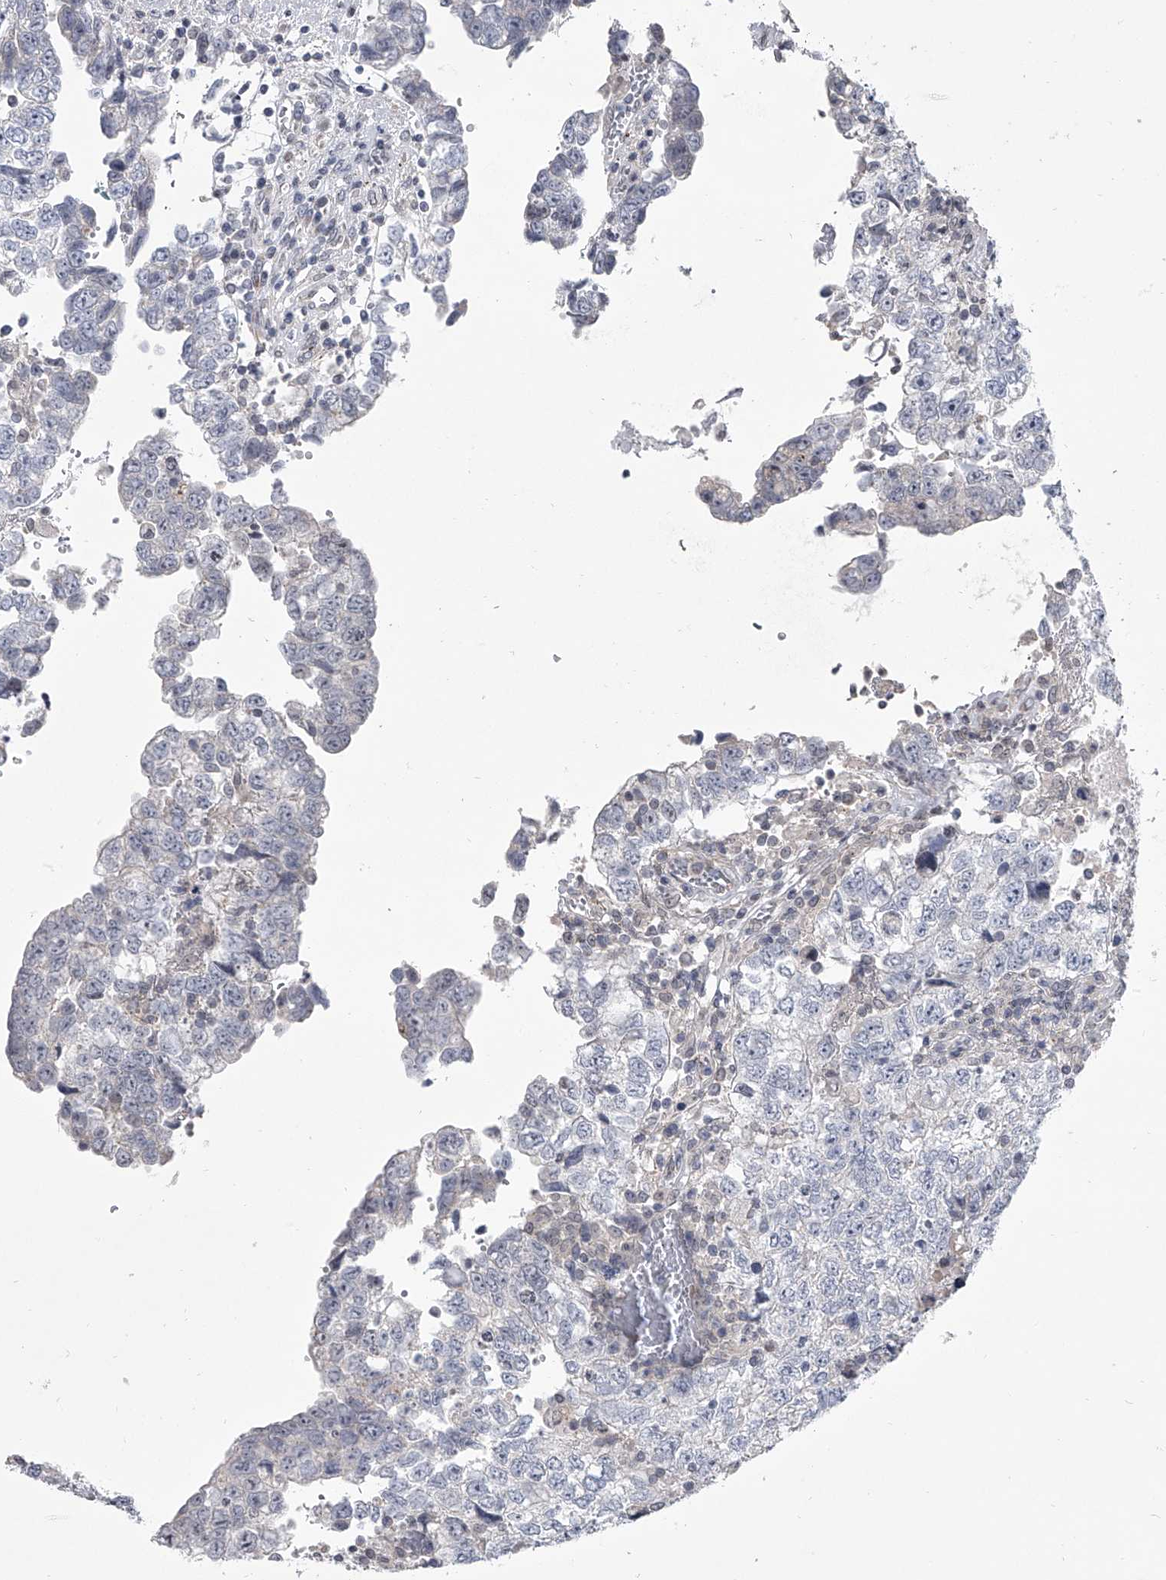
{"staining": {"intensity": "negative", "quantity": "none", "location": "none"}, "tissue": "testis cancer", "cell_type": "Tumor cells", "image_type": "cancer", "snomed": [{"axis": "morphology", "description": "Carcinoma, Embryonal, NOS"}, {"axis": "topography", "description": "Testis"}], "caption": "Testis embryonal carcinoma was stained to show a protein in brown. There is no significant positivity in tumor cells.", "gene": "HEATR6", "patient": {"sex": "male", "age": 37}}